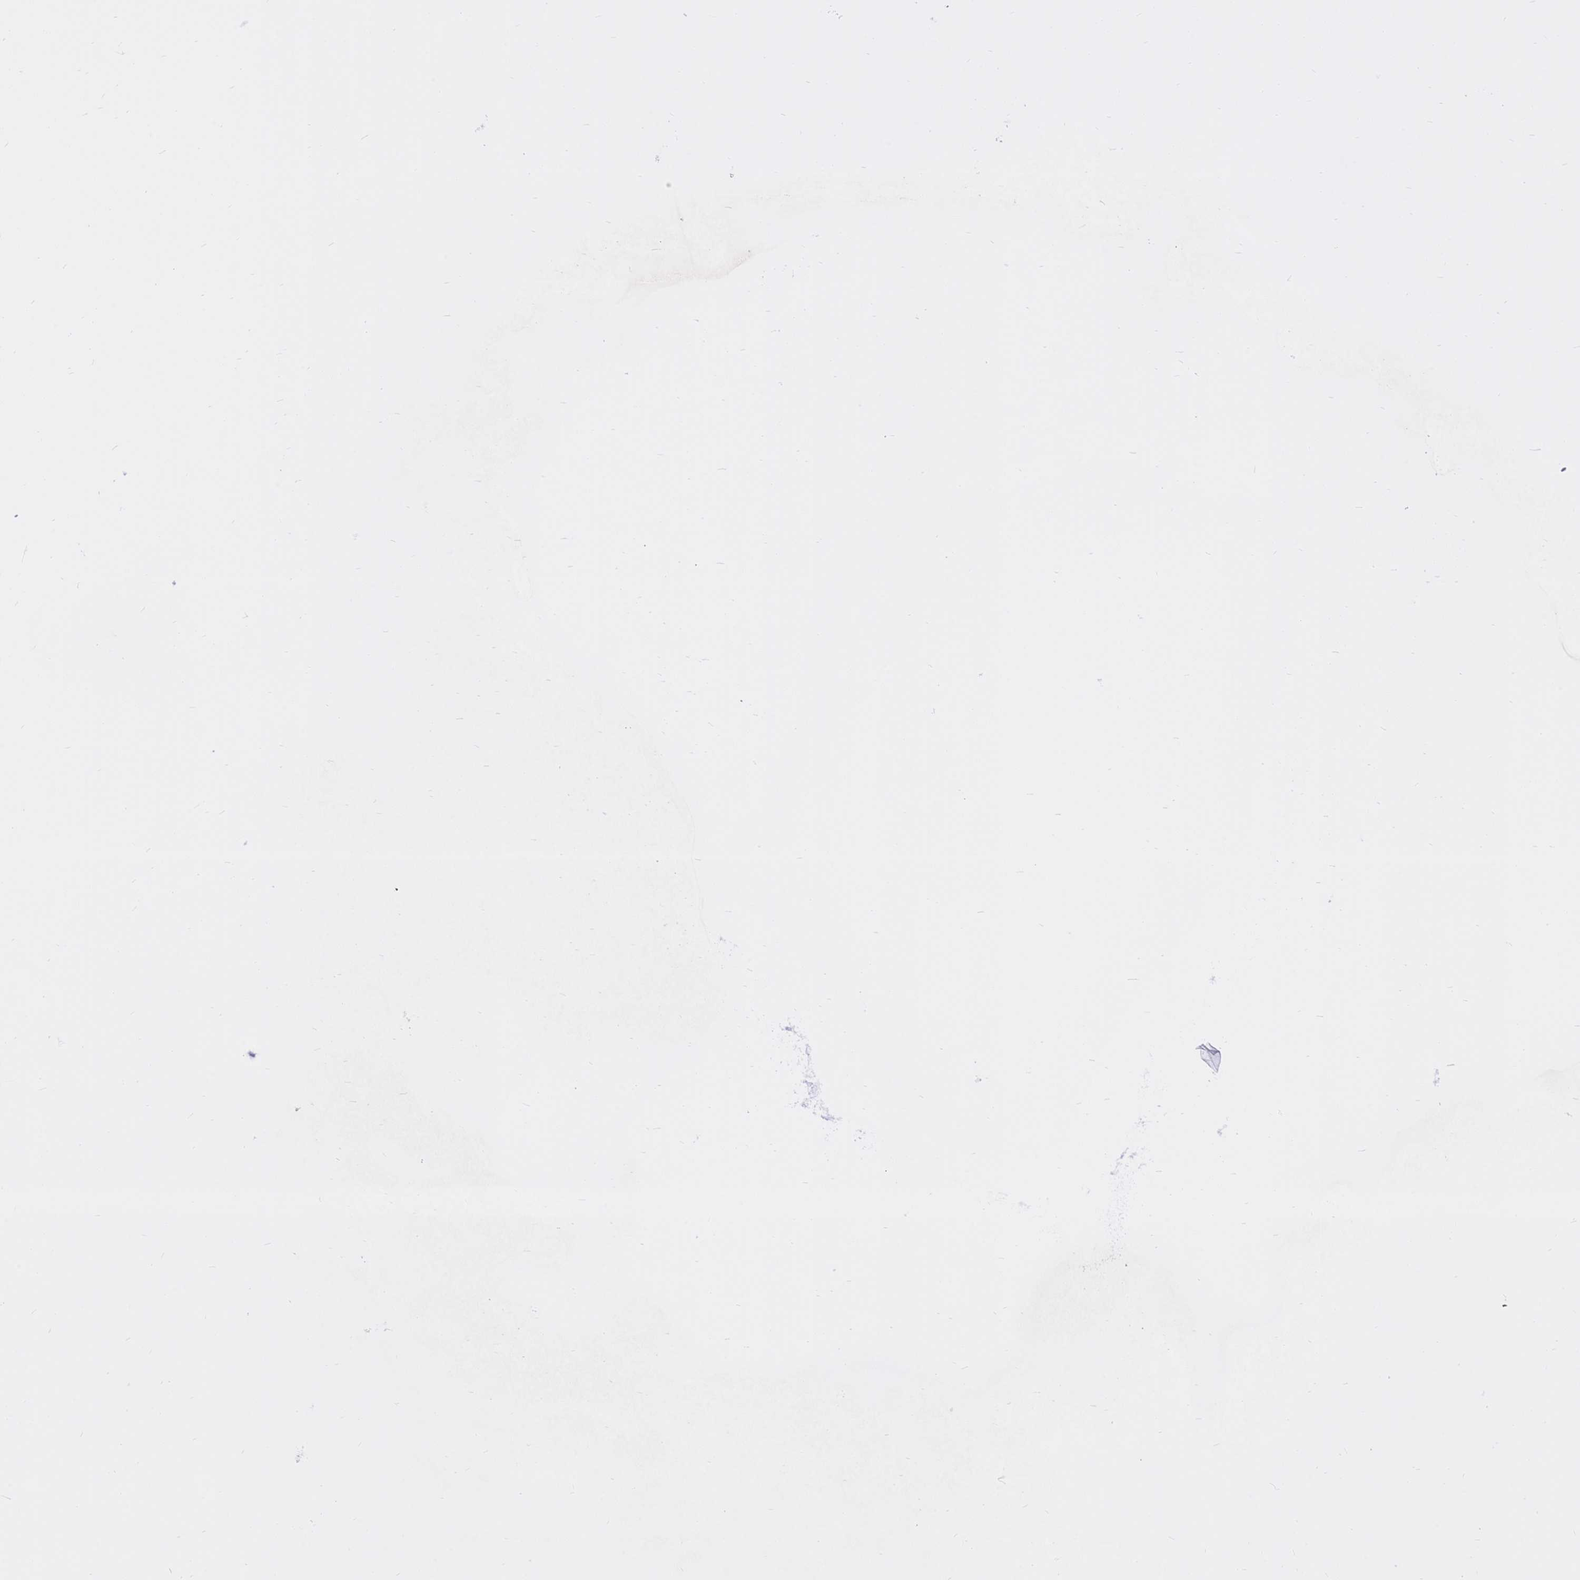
{"staining": {"intensity": "weak", "quantity": ">75%", "location": "cytoplasmic/membranous,nuclear"}, "tissue": "lung cancer", "cell_type": "Tumor cells", "image_type": "cancer", "snomed": [{"axis": "morphology", "description": "Adenocarcinoma, NOS"}, {"axis": "topography", "description": "Lung"}], "caption": "This histopathology image reveals IHC staining of human lung adenocarcinoma, with low weak cytoplasmic/membranous and nuclear staining in about >75% of tumor cells.", "gene": "CDK2AP2", "patient": {"sex": "female", "age": 76}}